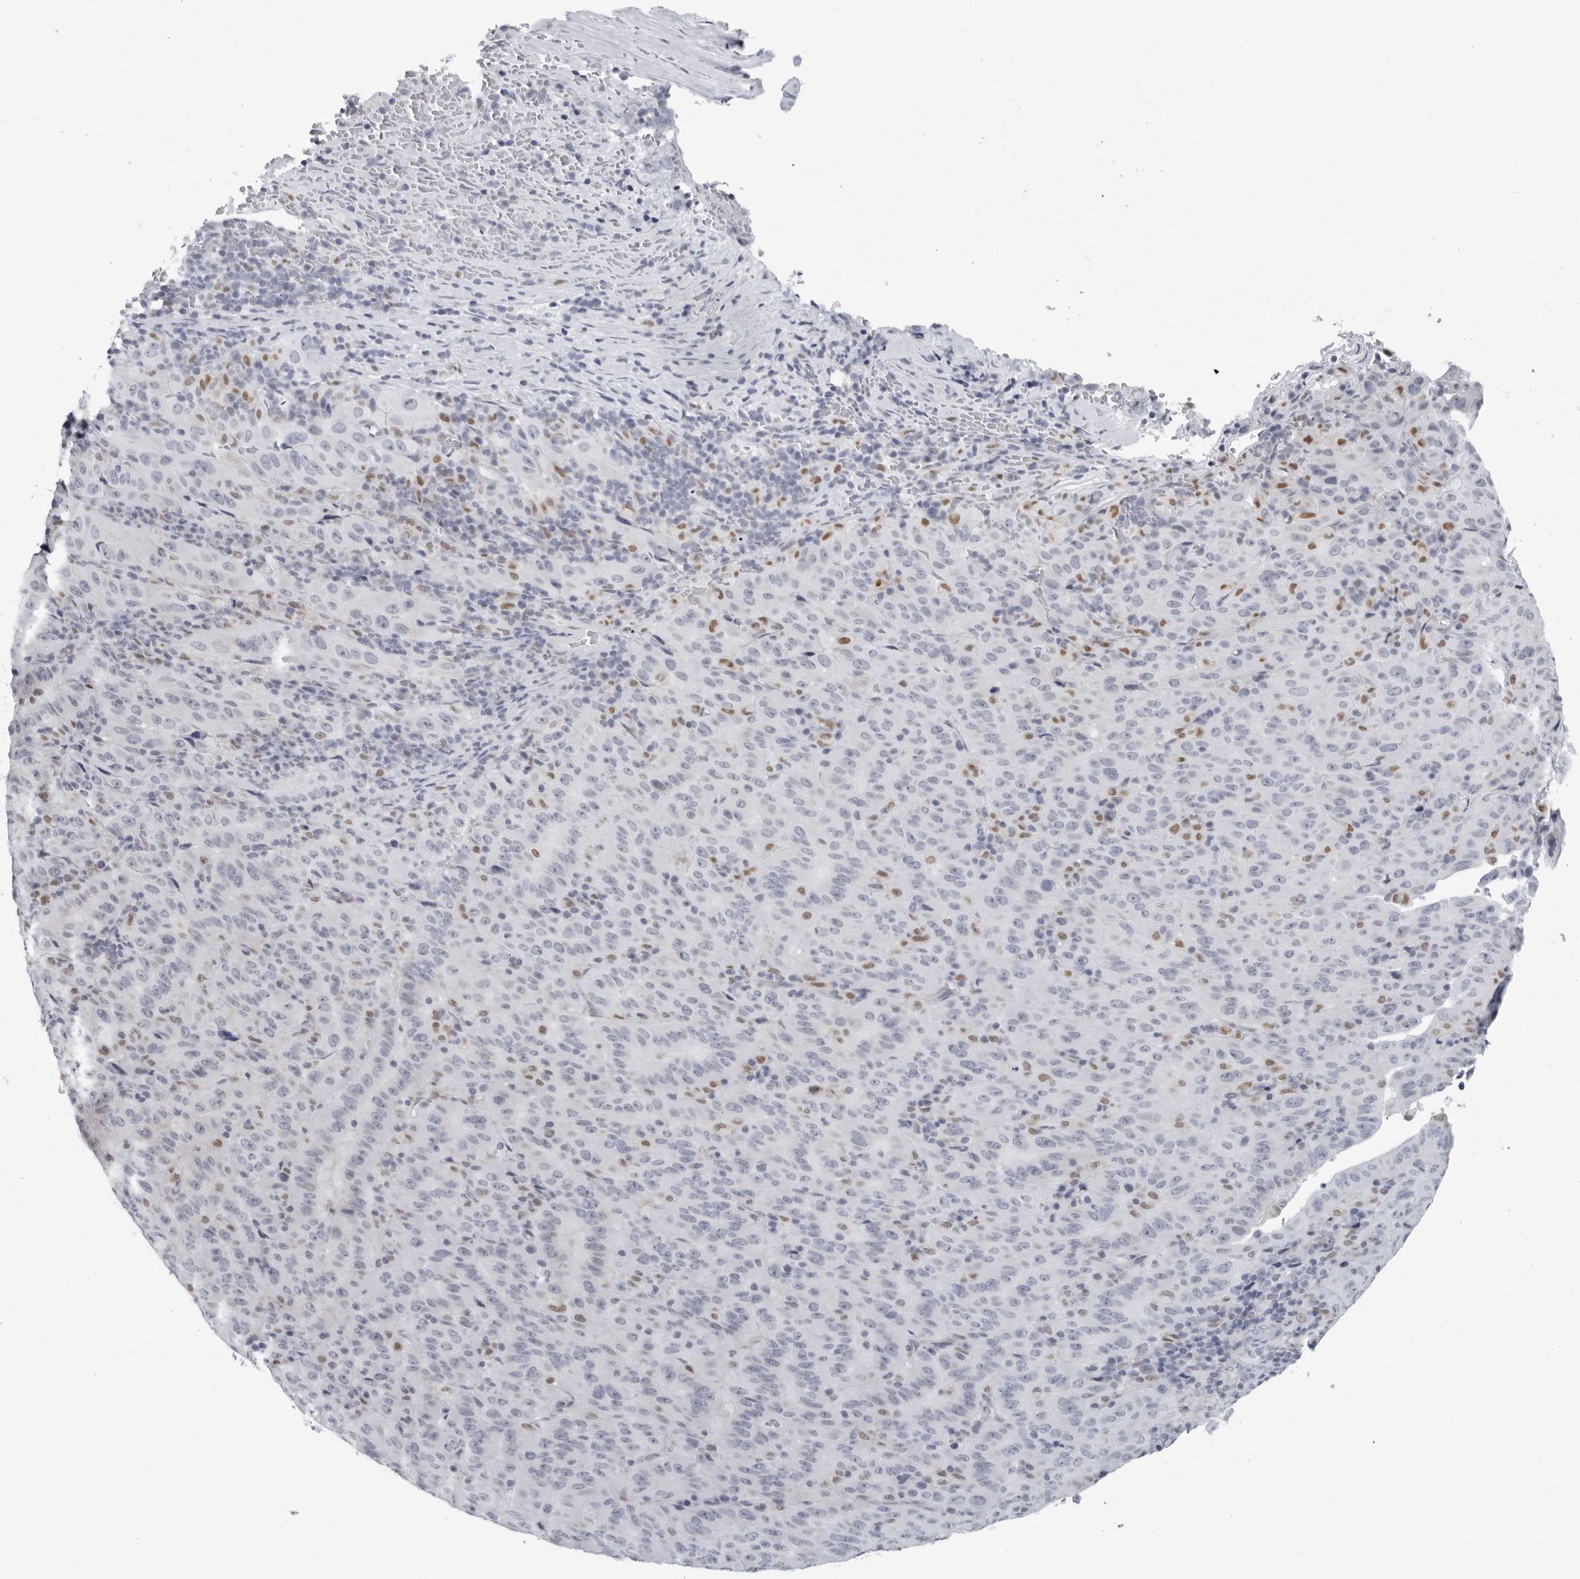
{"staining": {"intensity": "negative", "quantity": "none", "location": "none"}, "tissue": "pancreatic cancer", "cell_type": "Tumor cells", "image_type": "cancer", "snomed": [{"axis": "morphology", "description": "Adenocarcinoma, NOS"}, {"axis": "topography", "description": "Pancreas"}], "caption": "DAB immunohistochemical staining of pancreatic cancer (adenocarcinoma) displays no significant positivity in tumor cells. The staining was performed using DAB to visualize the protein expression in brown, while the nuclei were stained in blue with hematoxylin (Magnification: 20x).", "gene": "CPT2", "patient": {"sex": "male", "age": 63}}